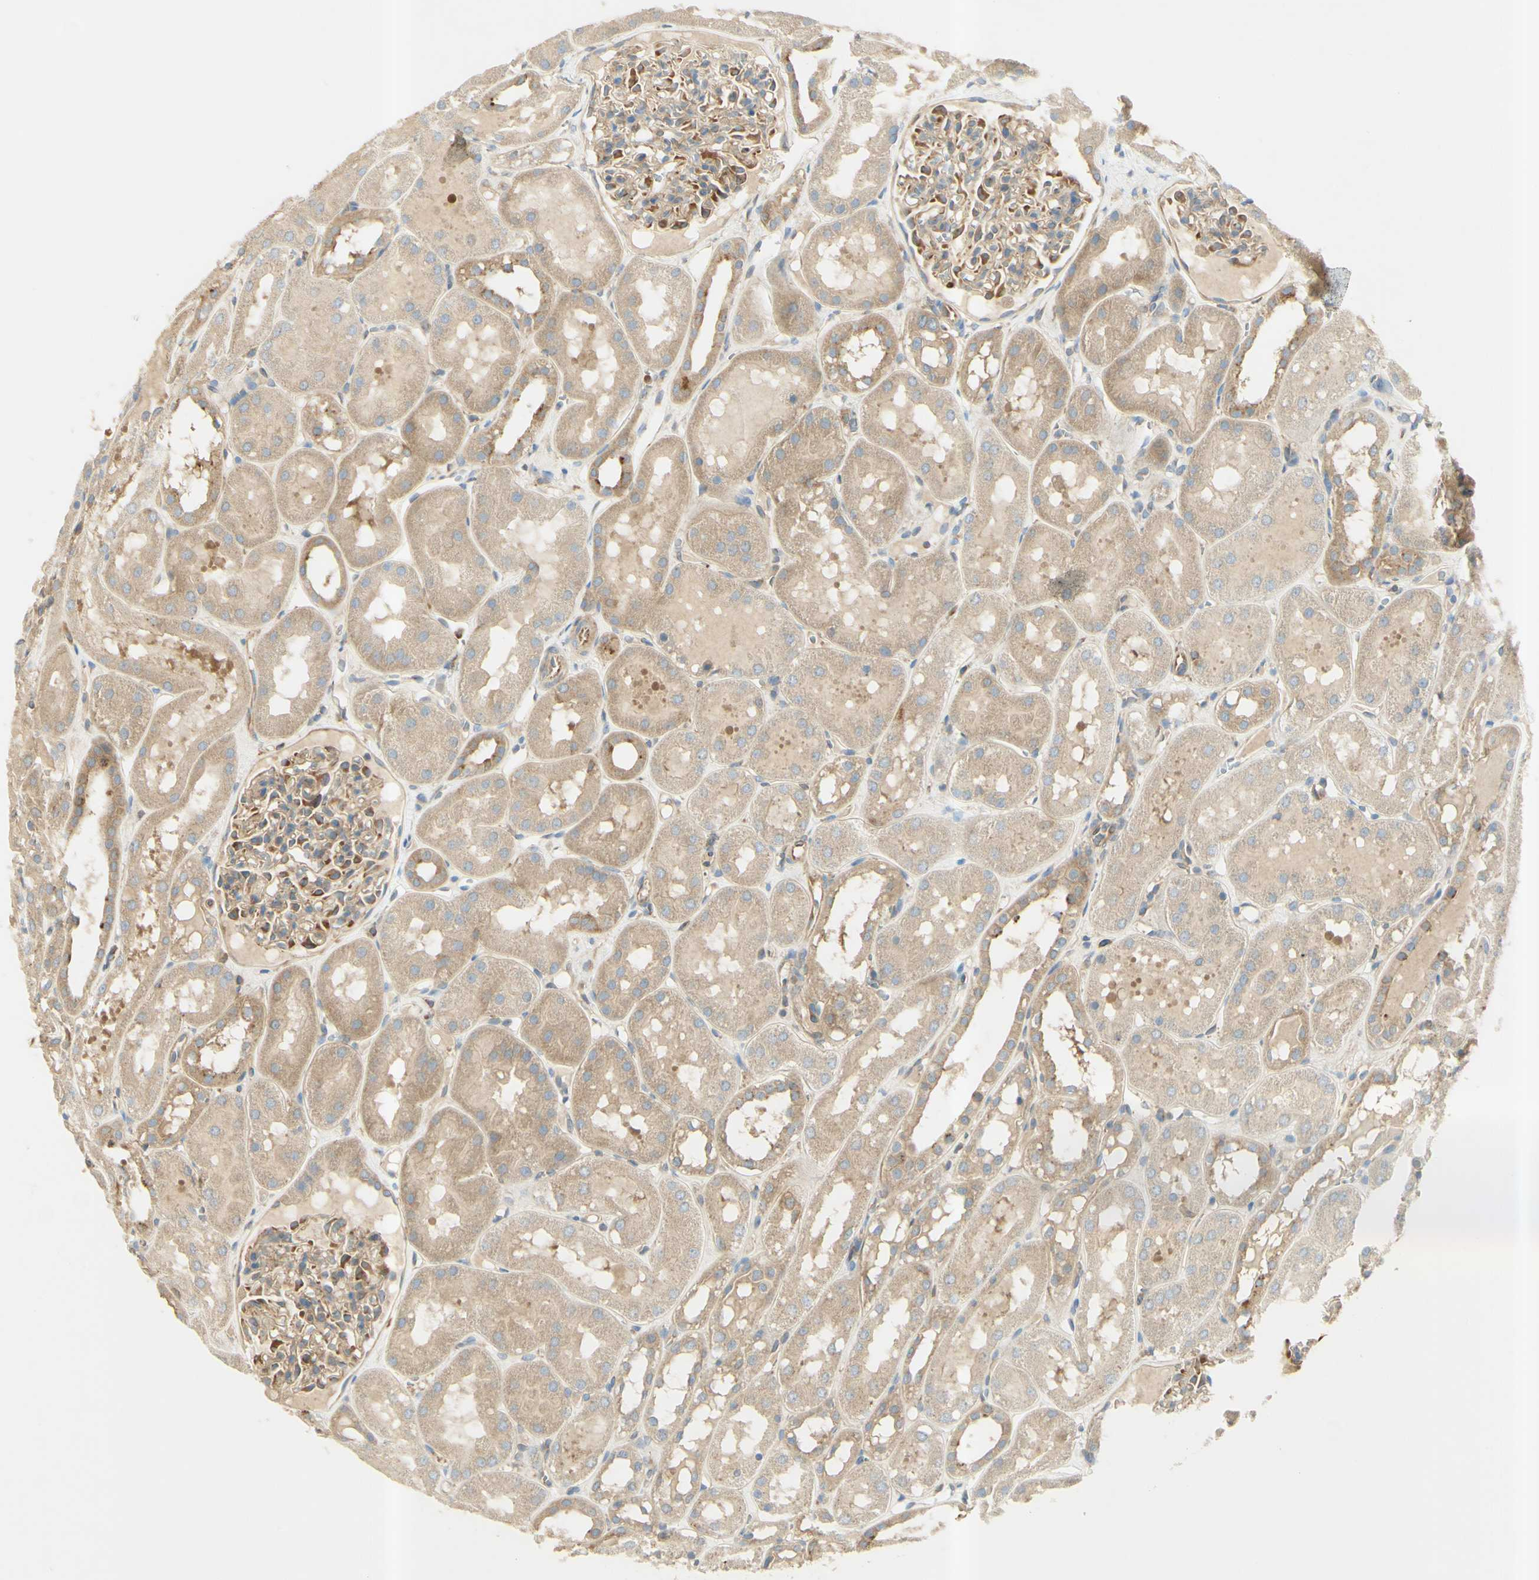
{"staining": {"intensity": "moderate", "quantity": ">75%", "location": "cytoplasmic/membranous"}, "tissue": "kidney", "cell_type": "Cells in glomeruli", "image_type": "normal", "snomed": [{"axis": "morphology", "description": "Normal tissue, NOS"}, {"axis": "topography", "description": "Kidney"}, {"axis": "topography", "description": "Urinary bladder"}], "caption": "This photomicrograph reveals IHC staining of unremarkable human kidney, with medium moderate cytoplasmic/membranous positivity in approximately >75% of cells in glomeruli.", "gene": "IKBKG", "patient": {"sex": "male", "age": 16}}